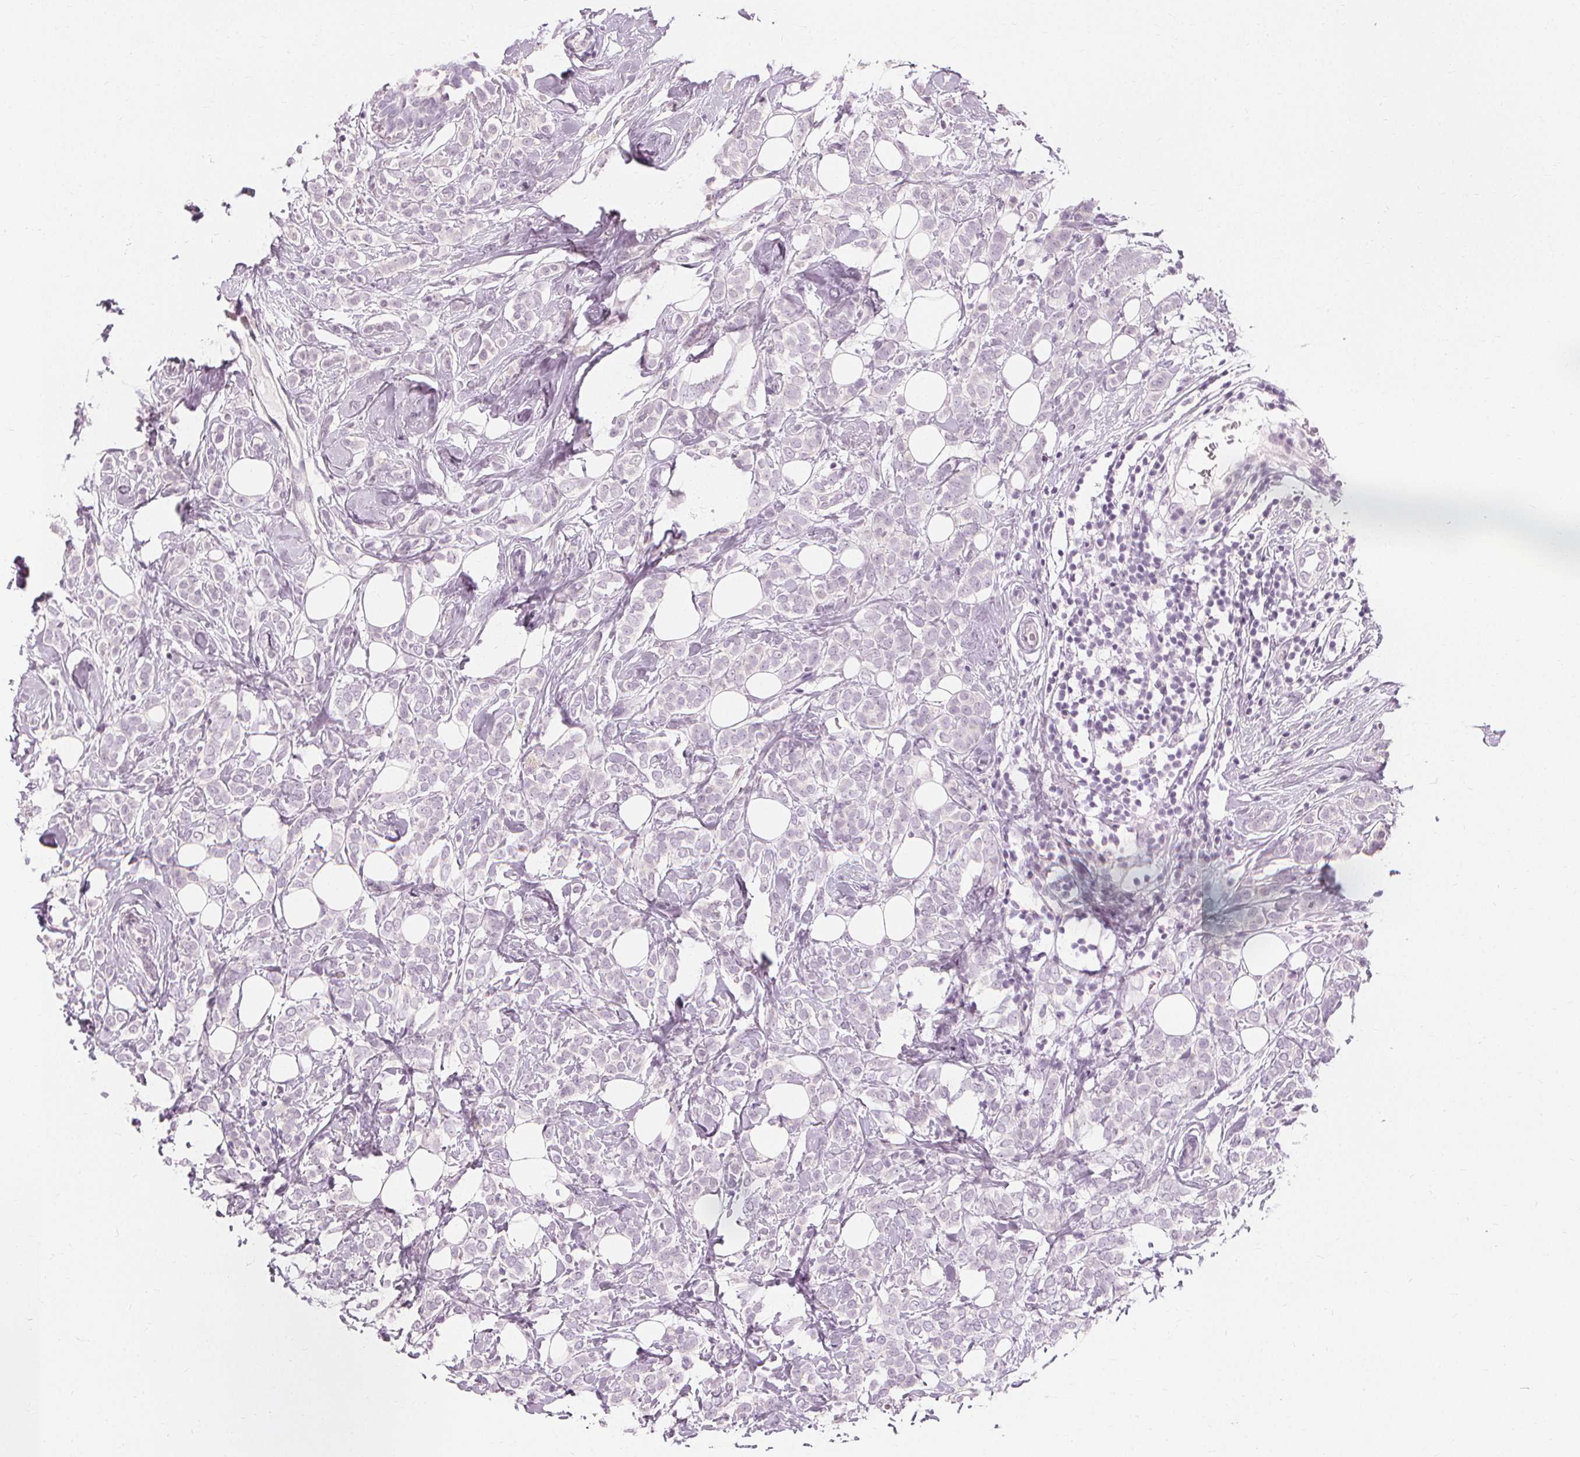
{"staining": {"intensity": "negative", "quantity": "none", "location": "none"}, "tissue": "breast cancer", "cell_type": "Tumor cells", "image_type": "cancer", "snomed": [{"axis": "morphology", "description": "Lobular carcinoma"}, {"axis": "topography", "description": "Breast"}], "caption": "Breast cancer stained for a protein using immunohistochemistry displays no expression tumor cells.", "gene": "MUC12", "patient": {"sex": "female", "age": 49}}